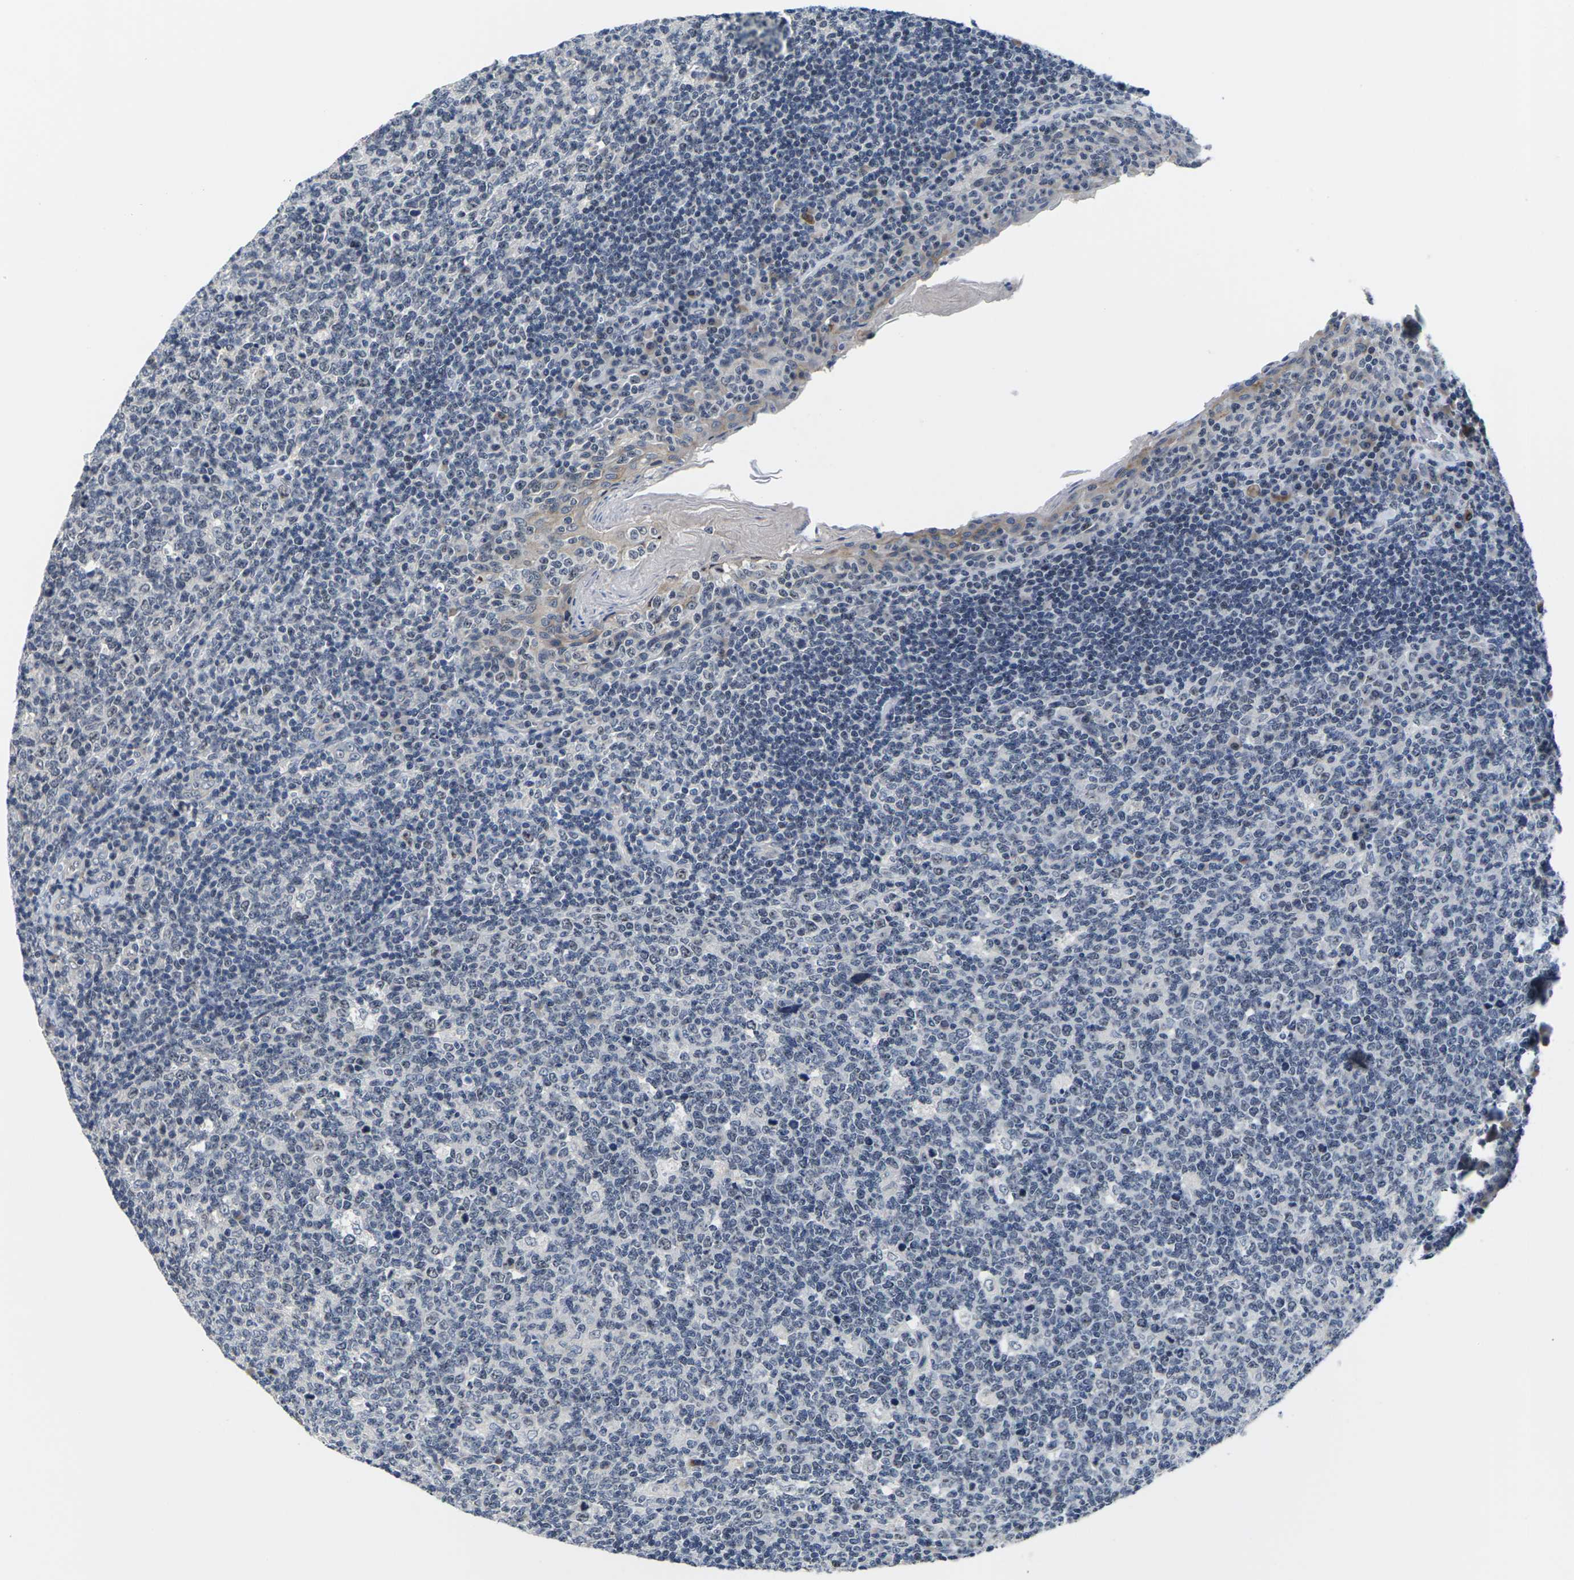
{"staining": {"intensity": "negative", "quantity": "none", "location": "none"}, "tissue": "tonsil", "cell_type": "Germinal center cells", "image_type": "normal", "snomed": [{"axis": "morphology", "description": "Normal tissue, NOS"}, {"axis": "topography", "description": "Tonsil"}], "caption": "An IHC micrograph of benign tonsil is shown. There is no staining in germinal center cells of tonsil. (Brightfield microscopy of DAB (3,3'-diaminobenzidine) immunohistochemistry (IHC) at high magnification).", "gene": "ST6GAL2", "patient": {"sex": "male", "age": 17}}